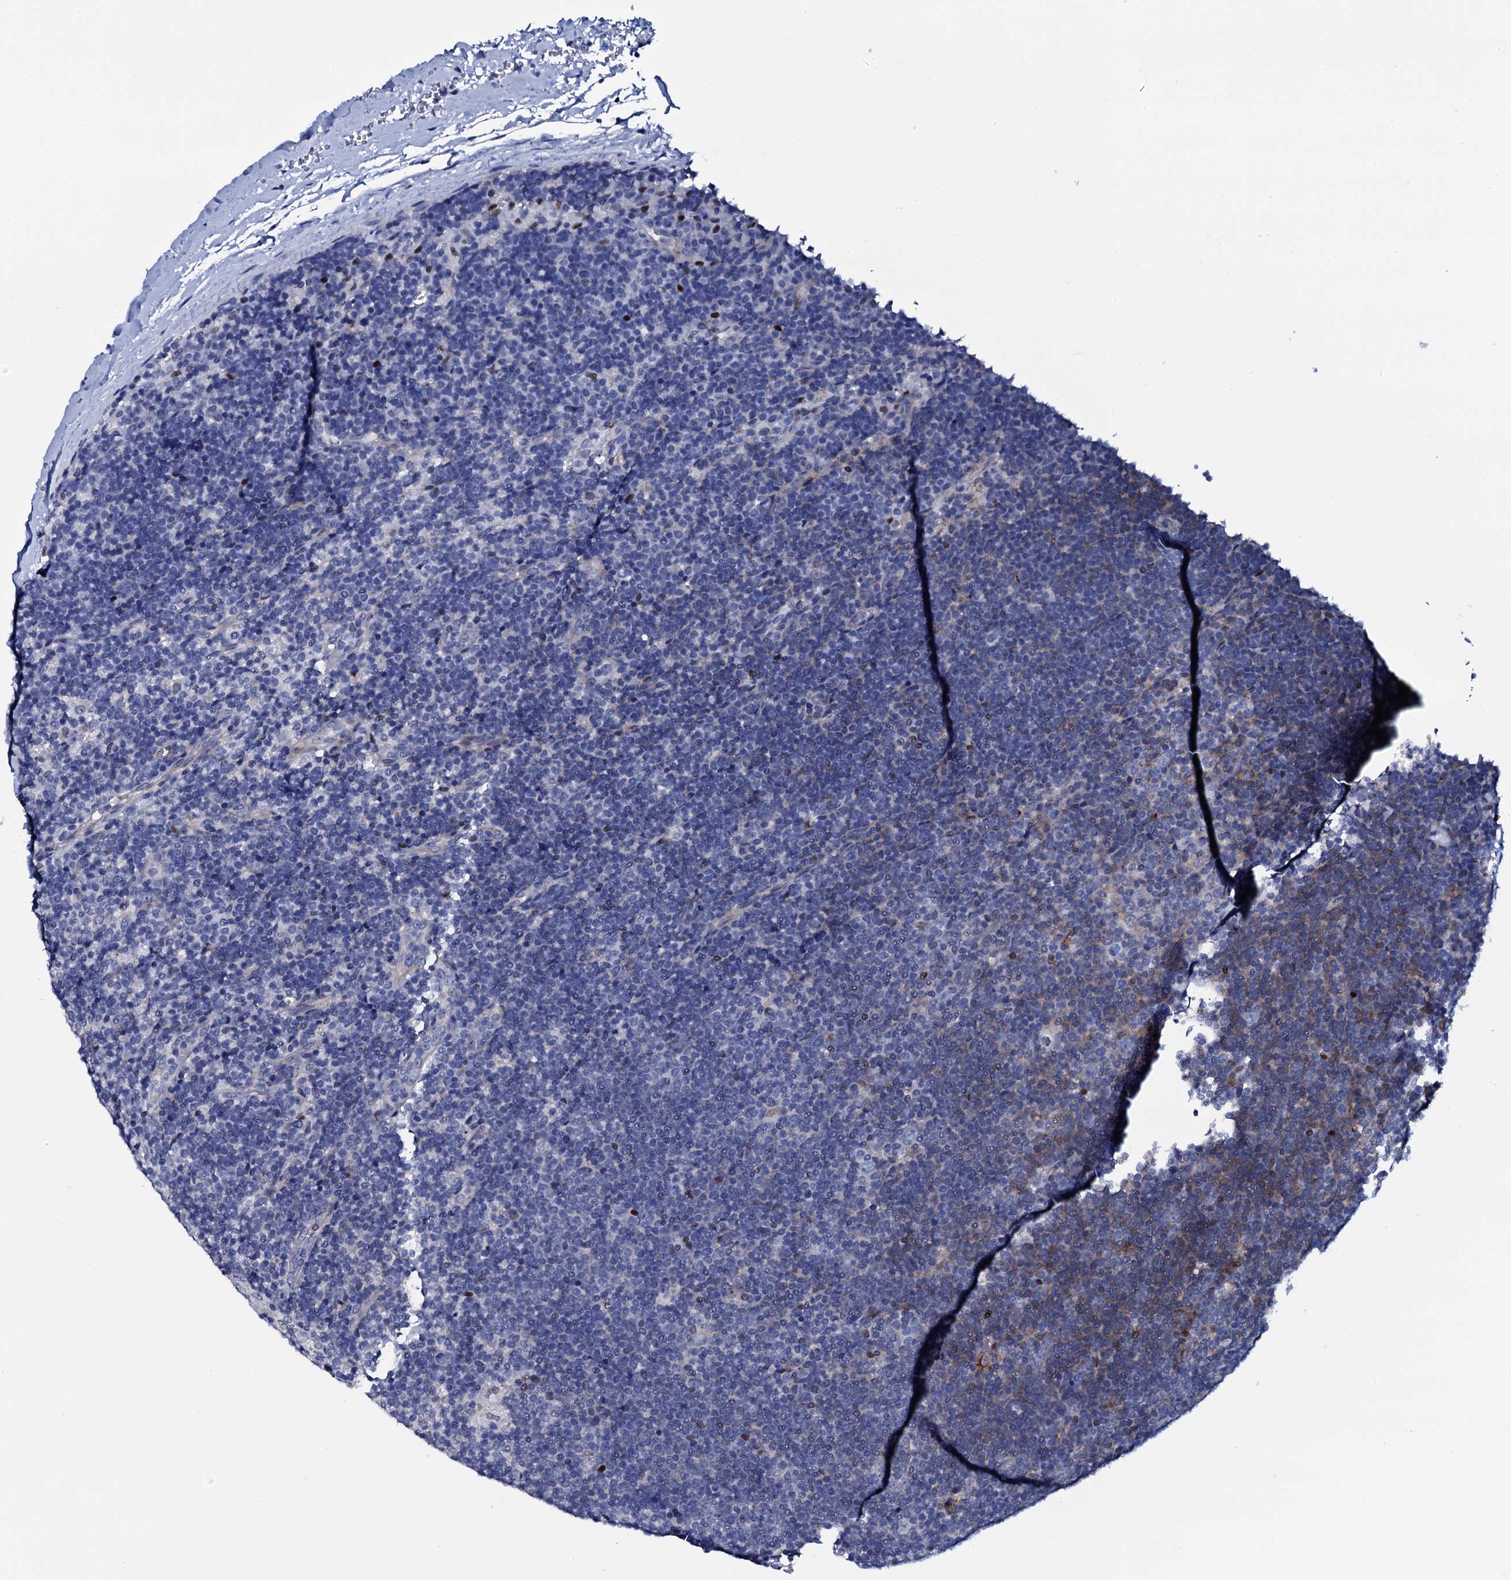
{"staining": {"intensity": "negative", "quantity": "none", "location": "none"}, "tissue": "lymphoma", "cell_type": "Tumor cells", "image_type": "cancer", "snomed": [{"axis": "morphology", "description": "Hodgkin's disease, NOS"}, {"axis": "topography", "description": "Lymph node"}], "caption": "The micrograph reveals no staining of tumor cells in Hodgkin's disease.", "gene": "NPM2", "patient": {"sex": "female", "age": 57}}